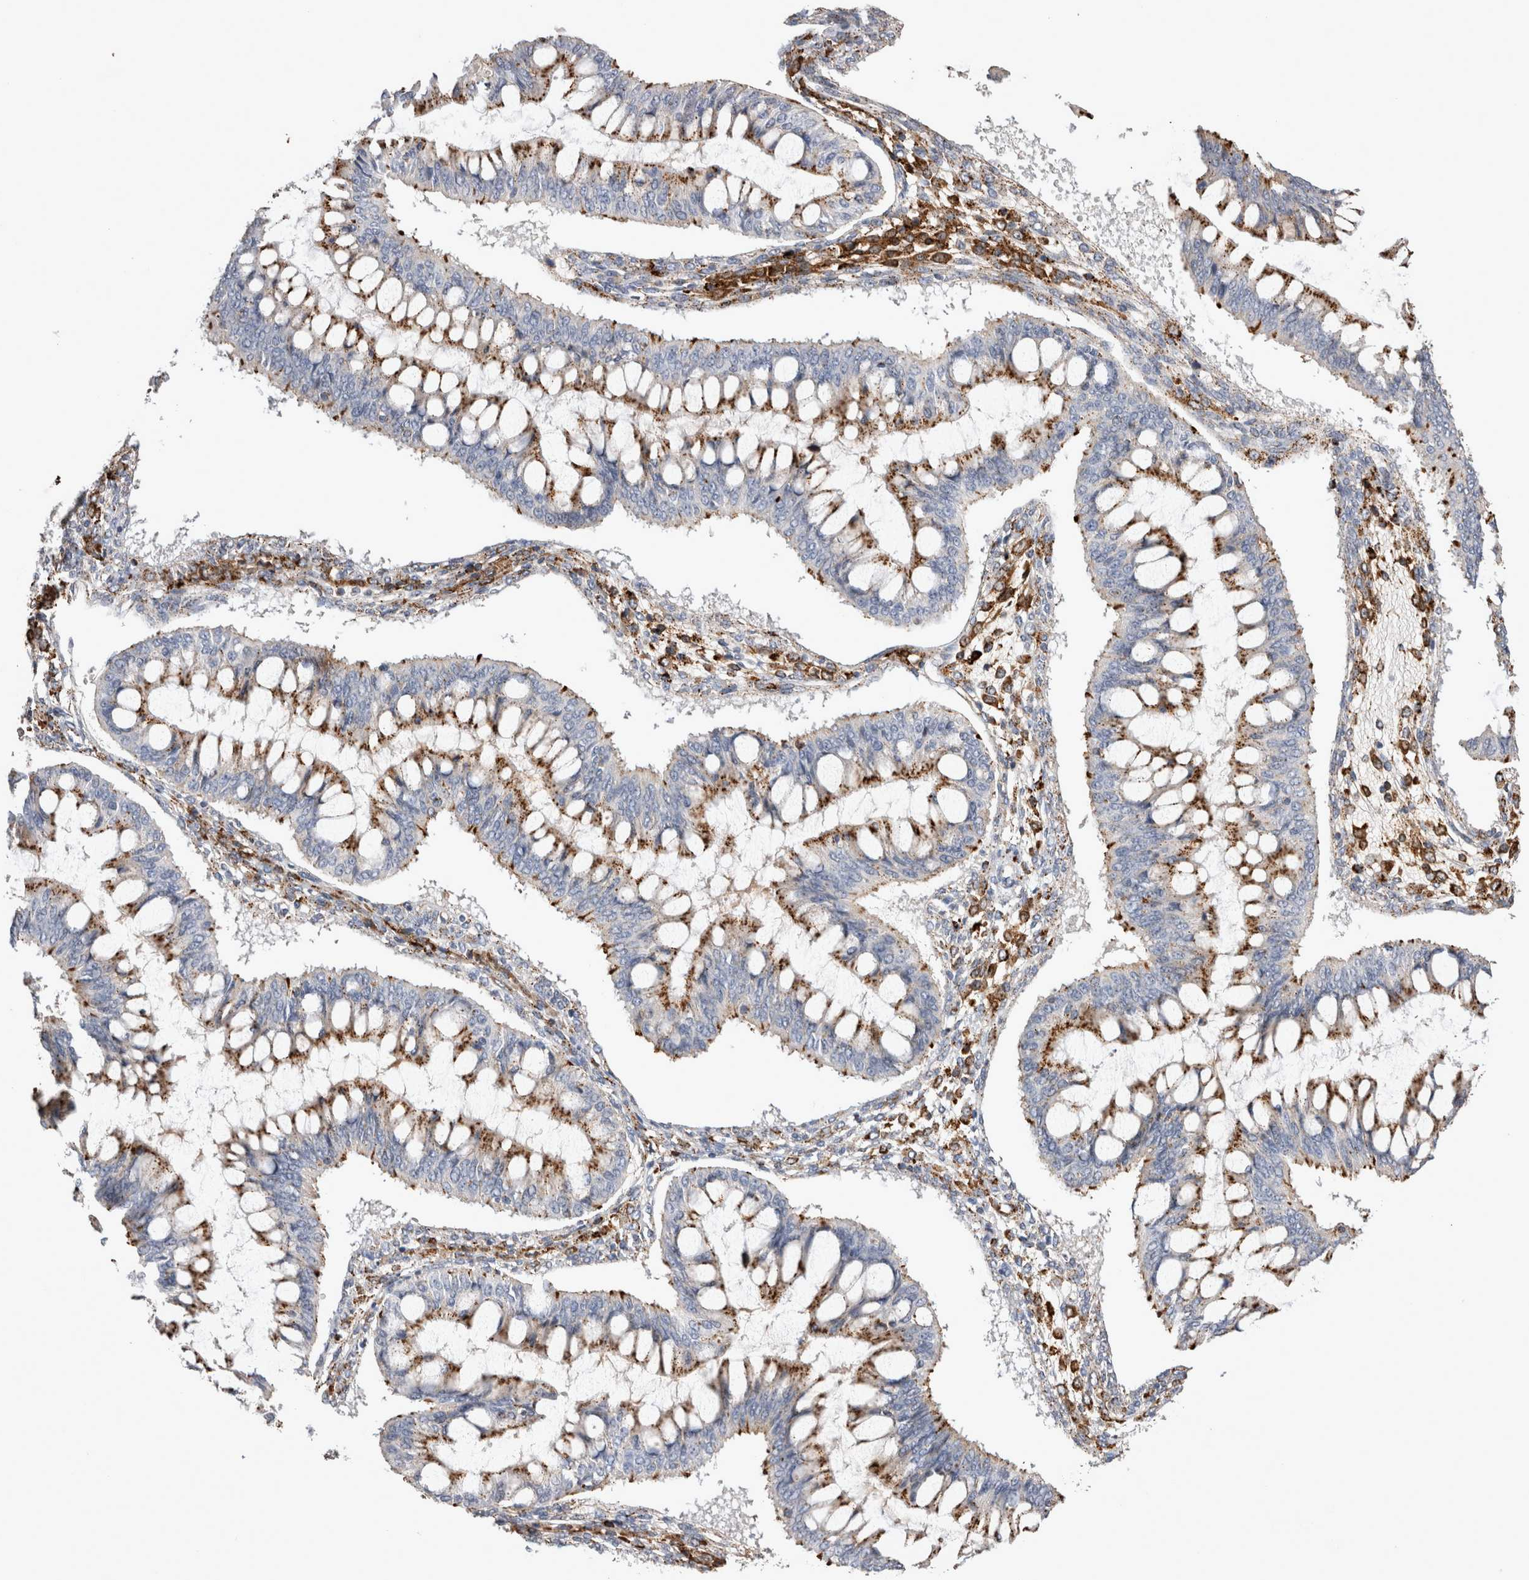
{"staining": {"intensity": "moderate", "quantity": ">75%", "location": "cytoplasmic/membranous"}, "tissue": "ovarian cancer", "cell_type": "Tumor cells", "image_type": "cancer", "snomed": [{"axis": "morphology", "description": "Cystadenocarcinoma, mucinous, NOS"}, {"axis": "topography", "description": "Ovary"}], "caption": "Moderate cytoplasmic/membranous expression for a protein is identified in about >75% of tumor cells of ovarian mucinous cystadenocarcinoma using immunohistochemistry.", "gene": "CTSA", "patient": {"sex": "female", "age": 73}}